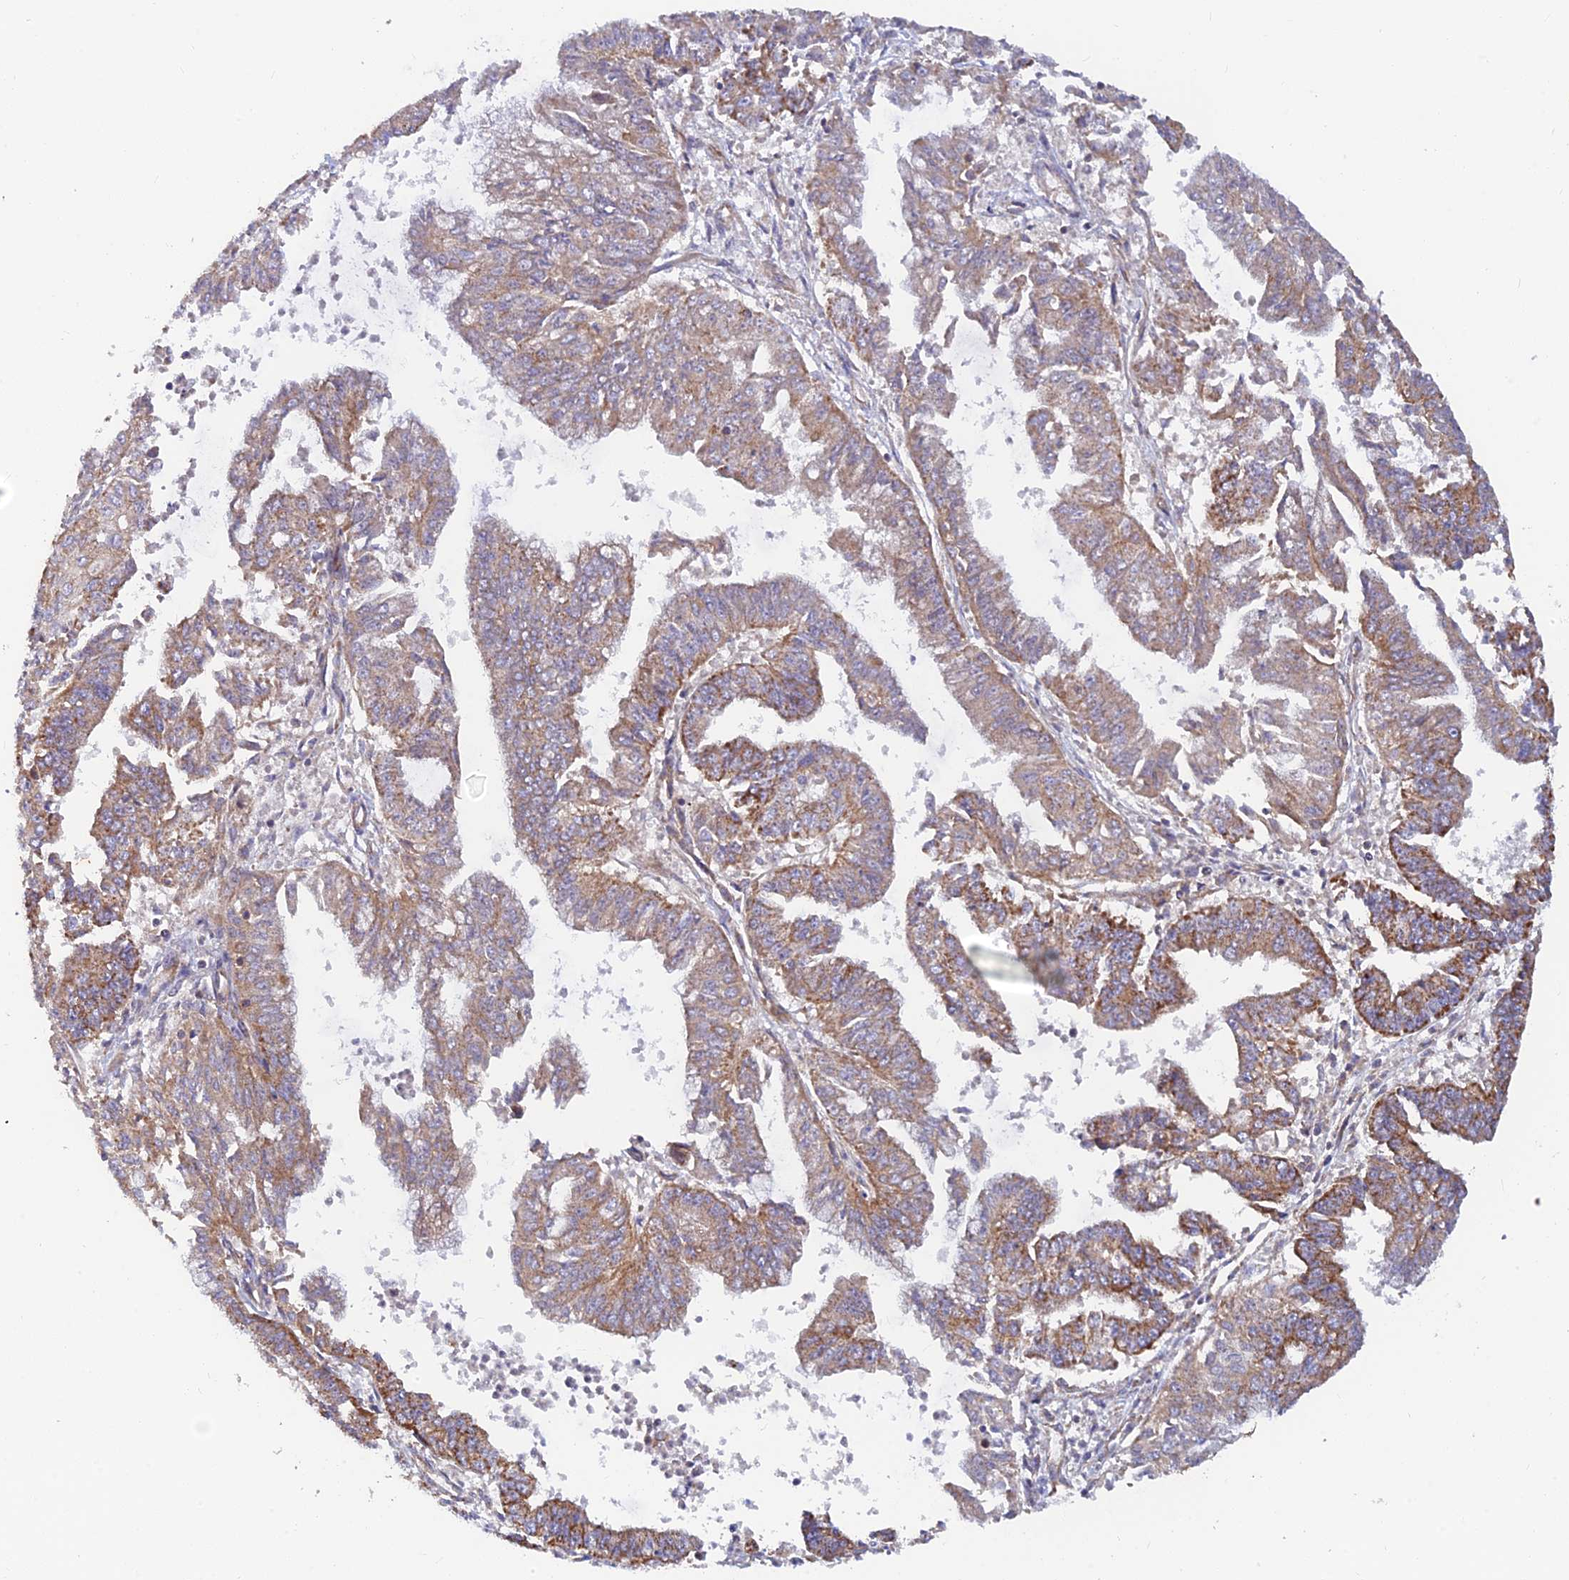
{"staining": {"intensity": "moderate", "quantity": ">75%", "location": "cytoplasmic/membranous"}, "tissue": "endometrial cancer", "cell_type": "Tumor cells", "image_type": "cancer", "snomed": [{"axis": "morphology", "description": "Adenocarcinoma, NOS"}, {"axis": "topography", "description": "Endometrium"}], "caption": "A micrograph showing moderate cytoplasmic/membranous positivity in approximately >75% of tumor cells in endometrial cancer, as visualized by brown immunohistochemical staining.", "gene": "MRPS9", "patient": {"sex": "female", "age": 73}}